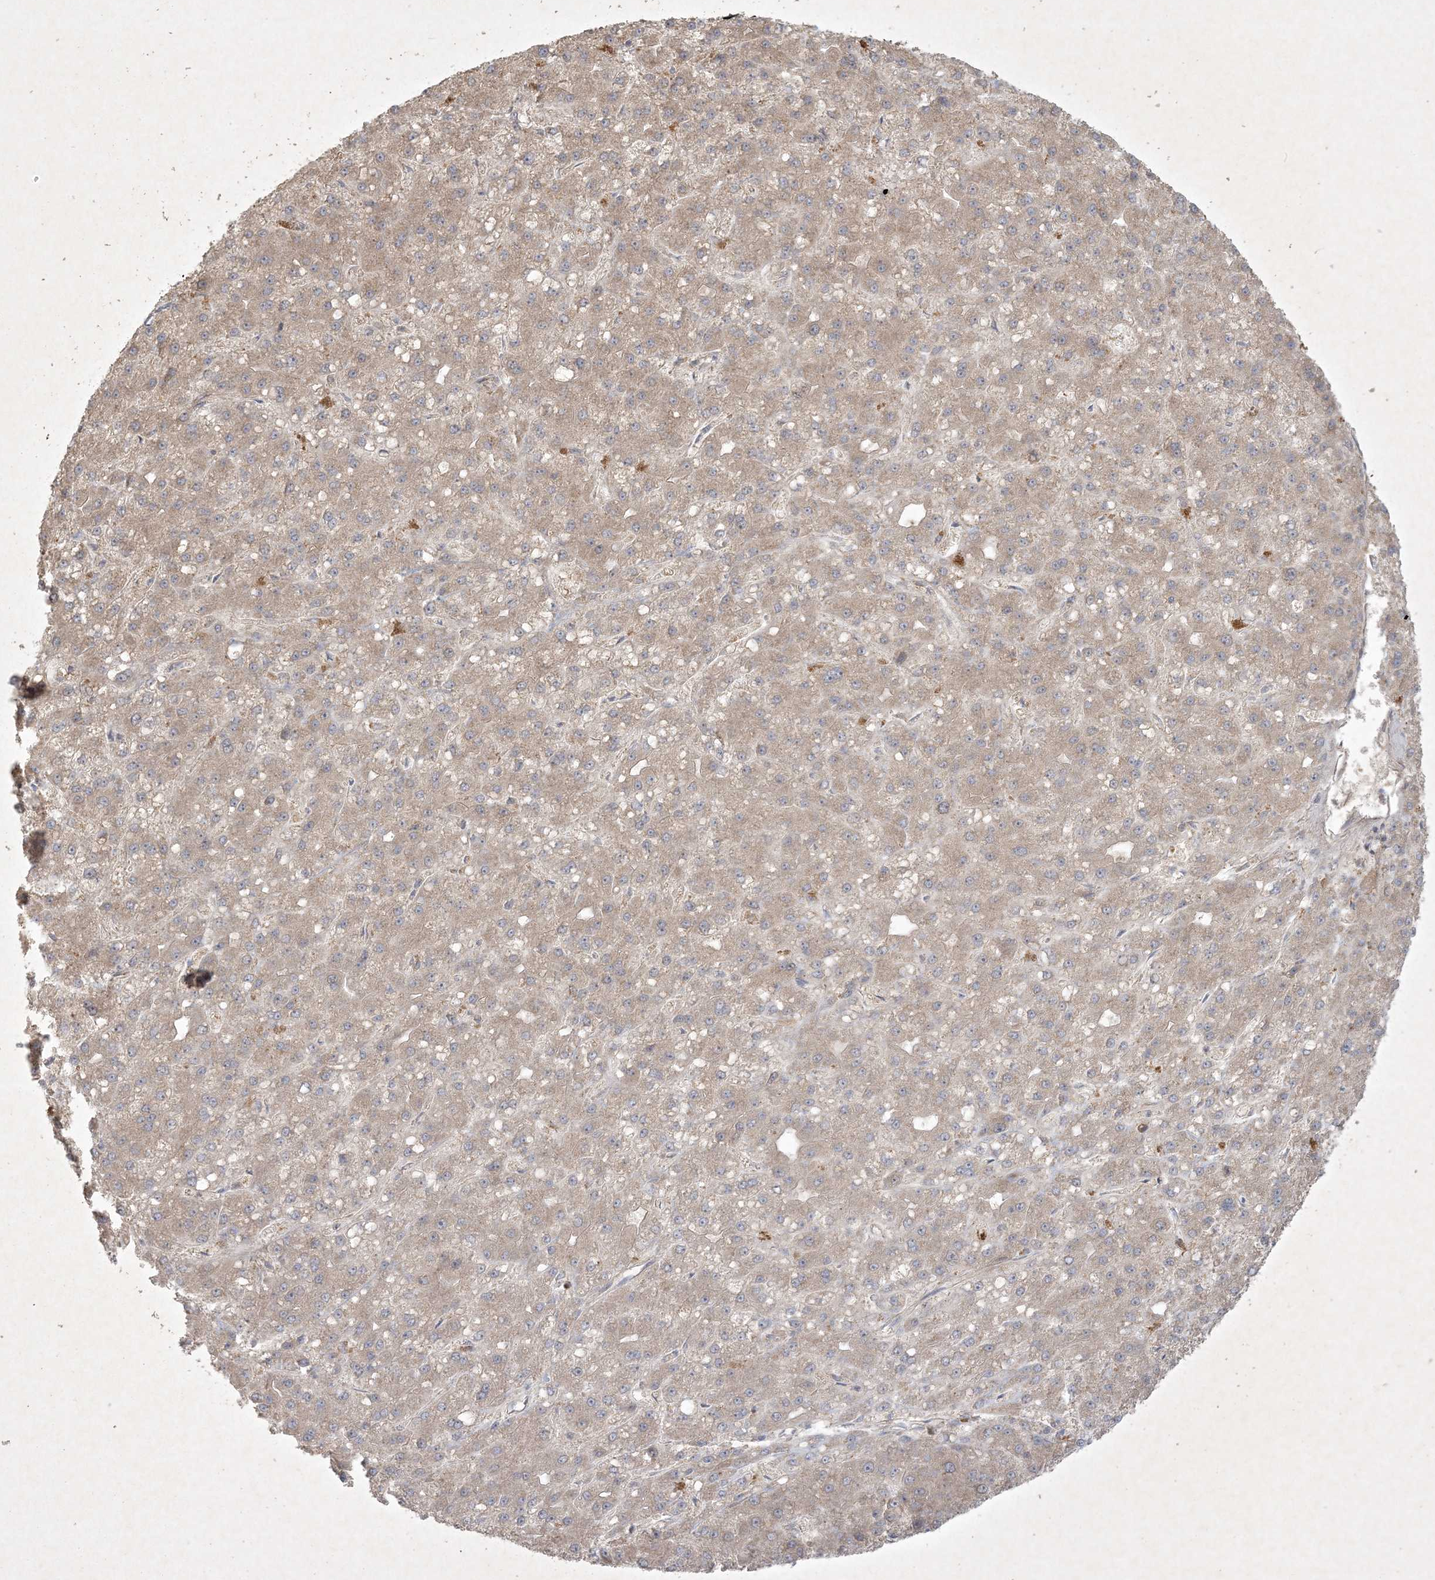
{"staining": {"intensity": "weak", "quantity": ">75%", "location": "cytoplasmic/membranous"}, "tissue": "liver cancer", "cell_type": "Tumor cells", "image_type": "cancer", "snomed": [{"axis": "morphology", "description": "Carcinoma, Hepatocellular, NOS"}, {"axis": "topography", "description": "Liver"}], "caption": "IHC of human liver hepatocellular carcinoma demonstrates low levels of weak cytoplasmic/membranous staining in approximately >75% of tumor cells.", "gene": "NRBP2", "patient": {"sex": "male", "age": 67}}